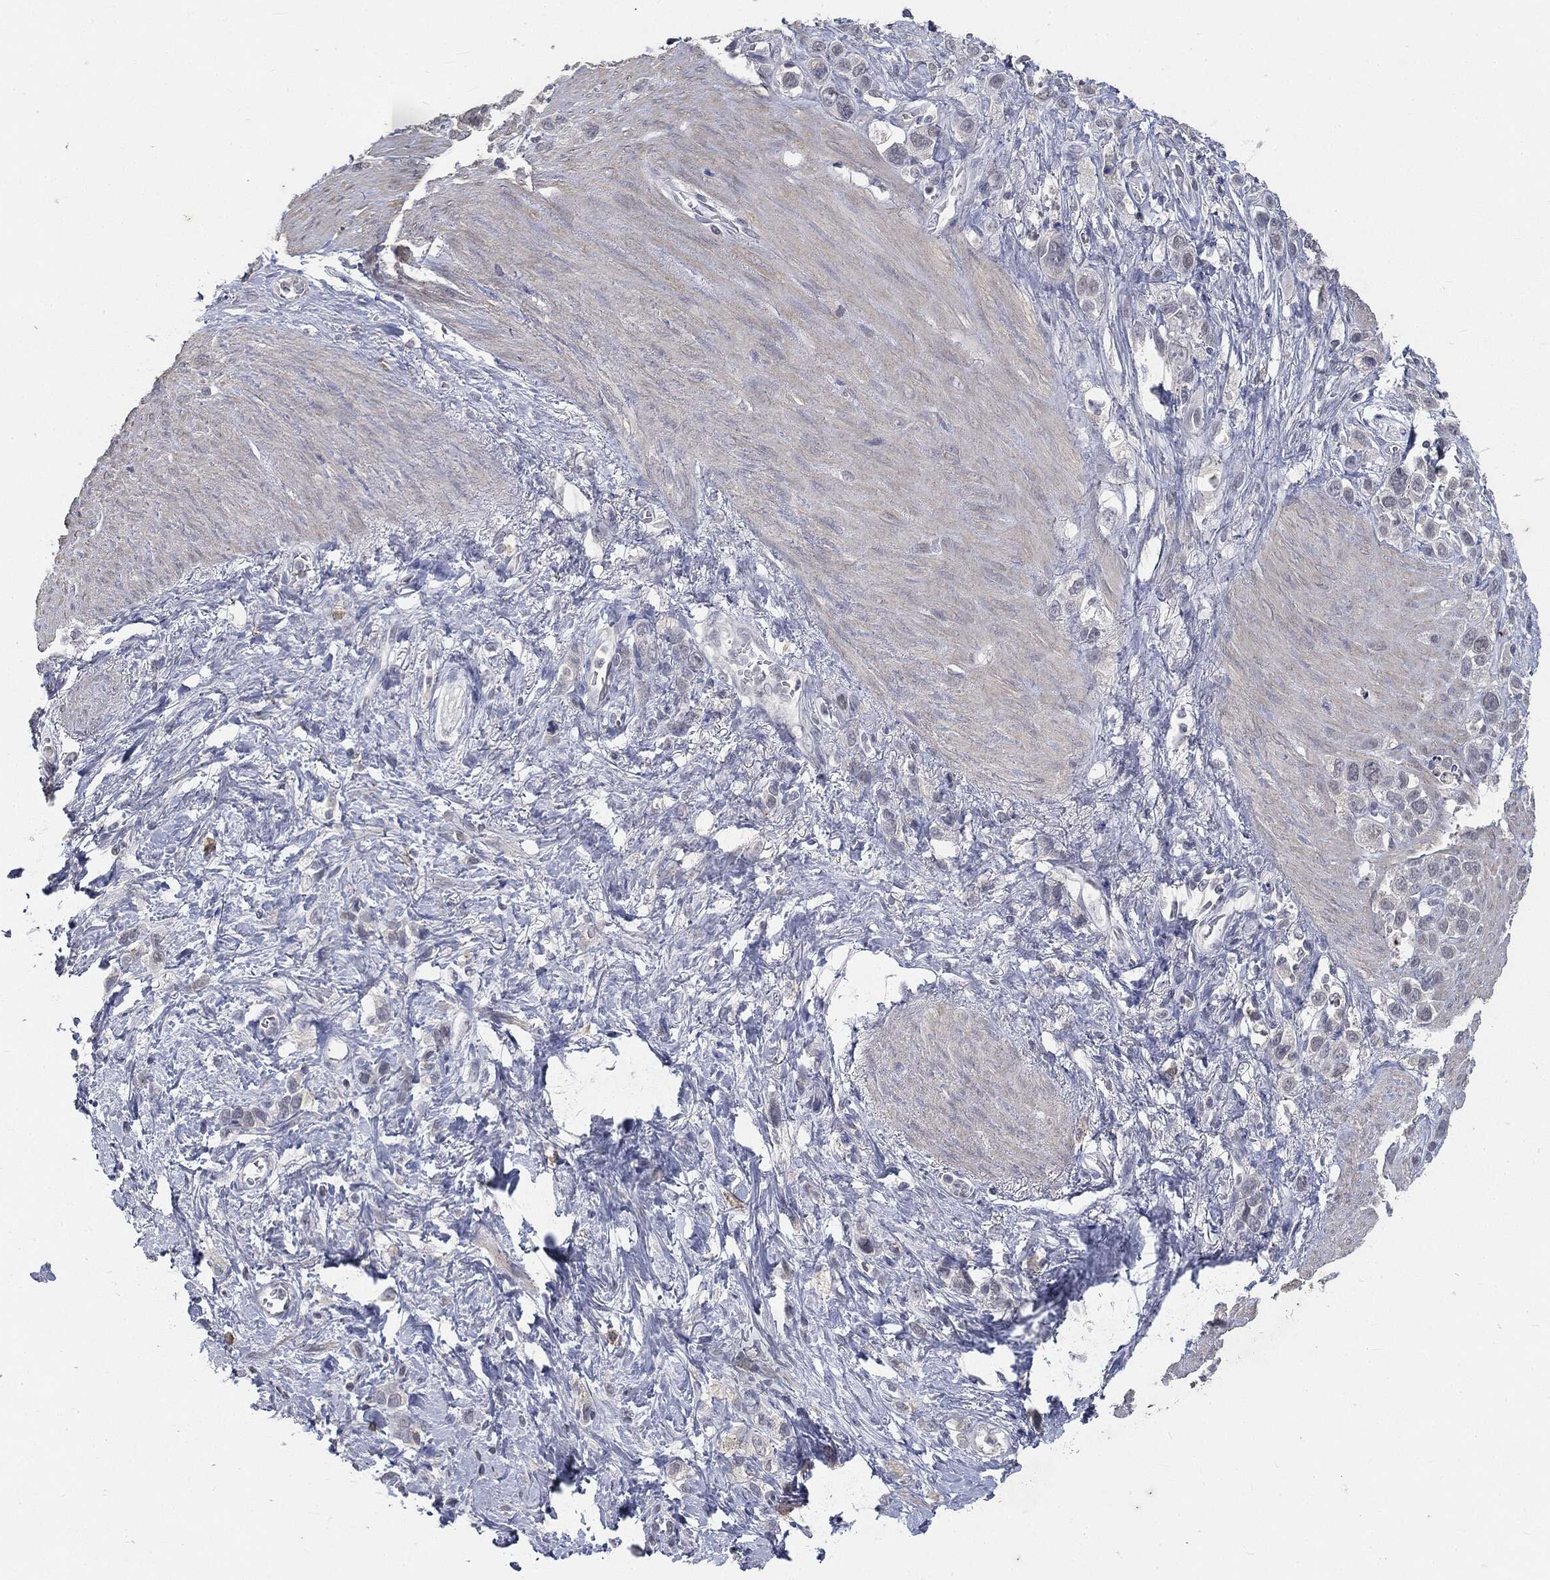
{"staining": {"intensity": "negative", "quantity": "none", "location": "none"}, "tissue": "stomach cancer", "cell_type": "Tumor cells", "image_type": "cancer", "snomed": [{"axis": "morphology", "description": "Adenocarcinoma, NOS"}, {"axis": "topography", "description": "Stomach"}], "caption": "A high-resolution histopathology image shows immunohistochemistry (IHC) staining of stomach adenocarcinoma, which demonstrates no significant staining in tumor cells. (DAB immunohistochemistry (IHC) with hematoxylin counter stain).", "gene": "SLC2A2", "patient": {"sex": "female", "age": 65}}